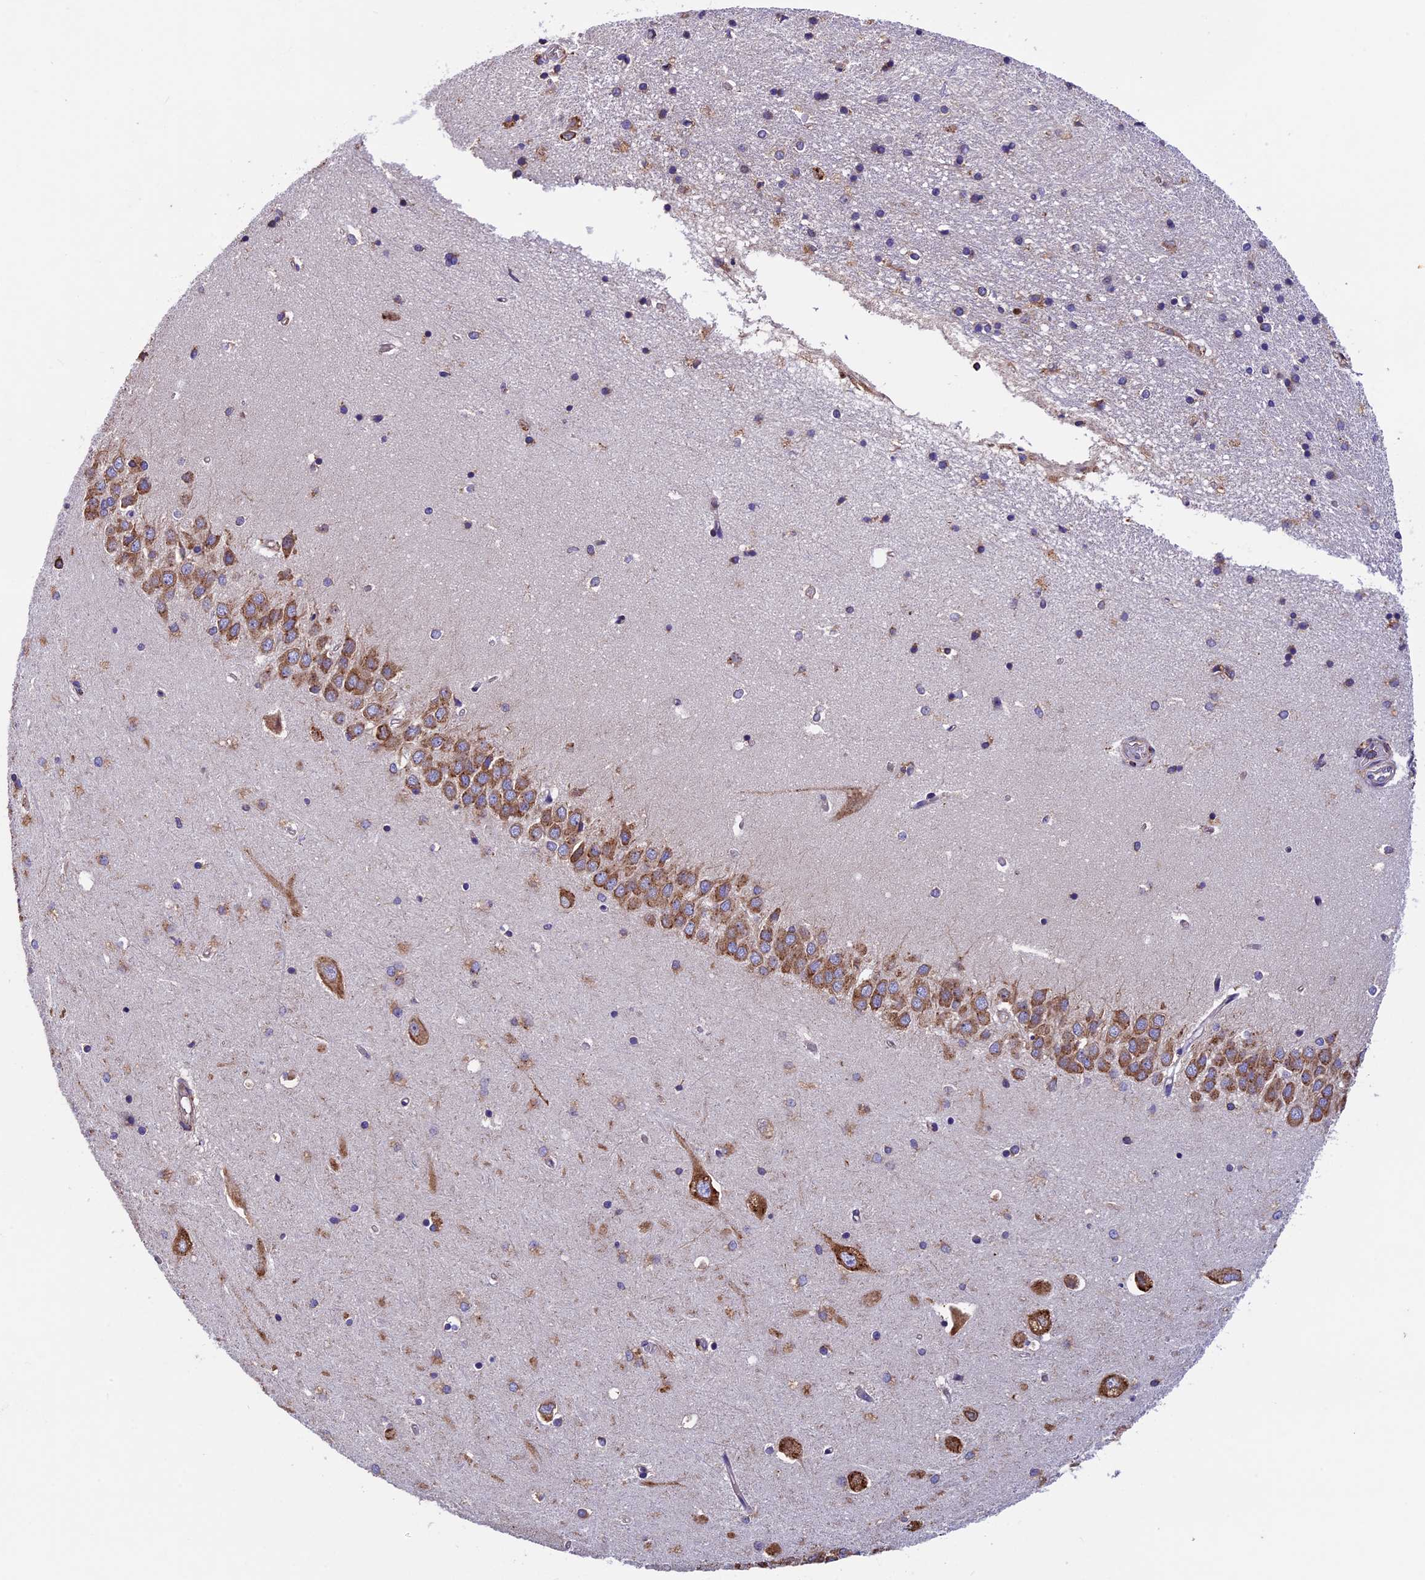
{"staining": {"intensity": "weak", "quantity": "<25%", "location": "cytoplasmic/membranous"}, "tissue": "hippocampus", "cell_type": "Glial cells", "image_type": "normal", "snomed": [{"axis": "morphology", "description": "Normal tissue, NOS"}, {"axis": "topography", "description": "Hippocampus"}], "caption": "Immunohistochemistry of benign hippocampus shows no expression in glial cells.", "gene": "BTBD3", "patient": {"sex": "male", "age": 45}}